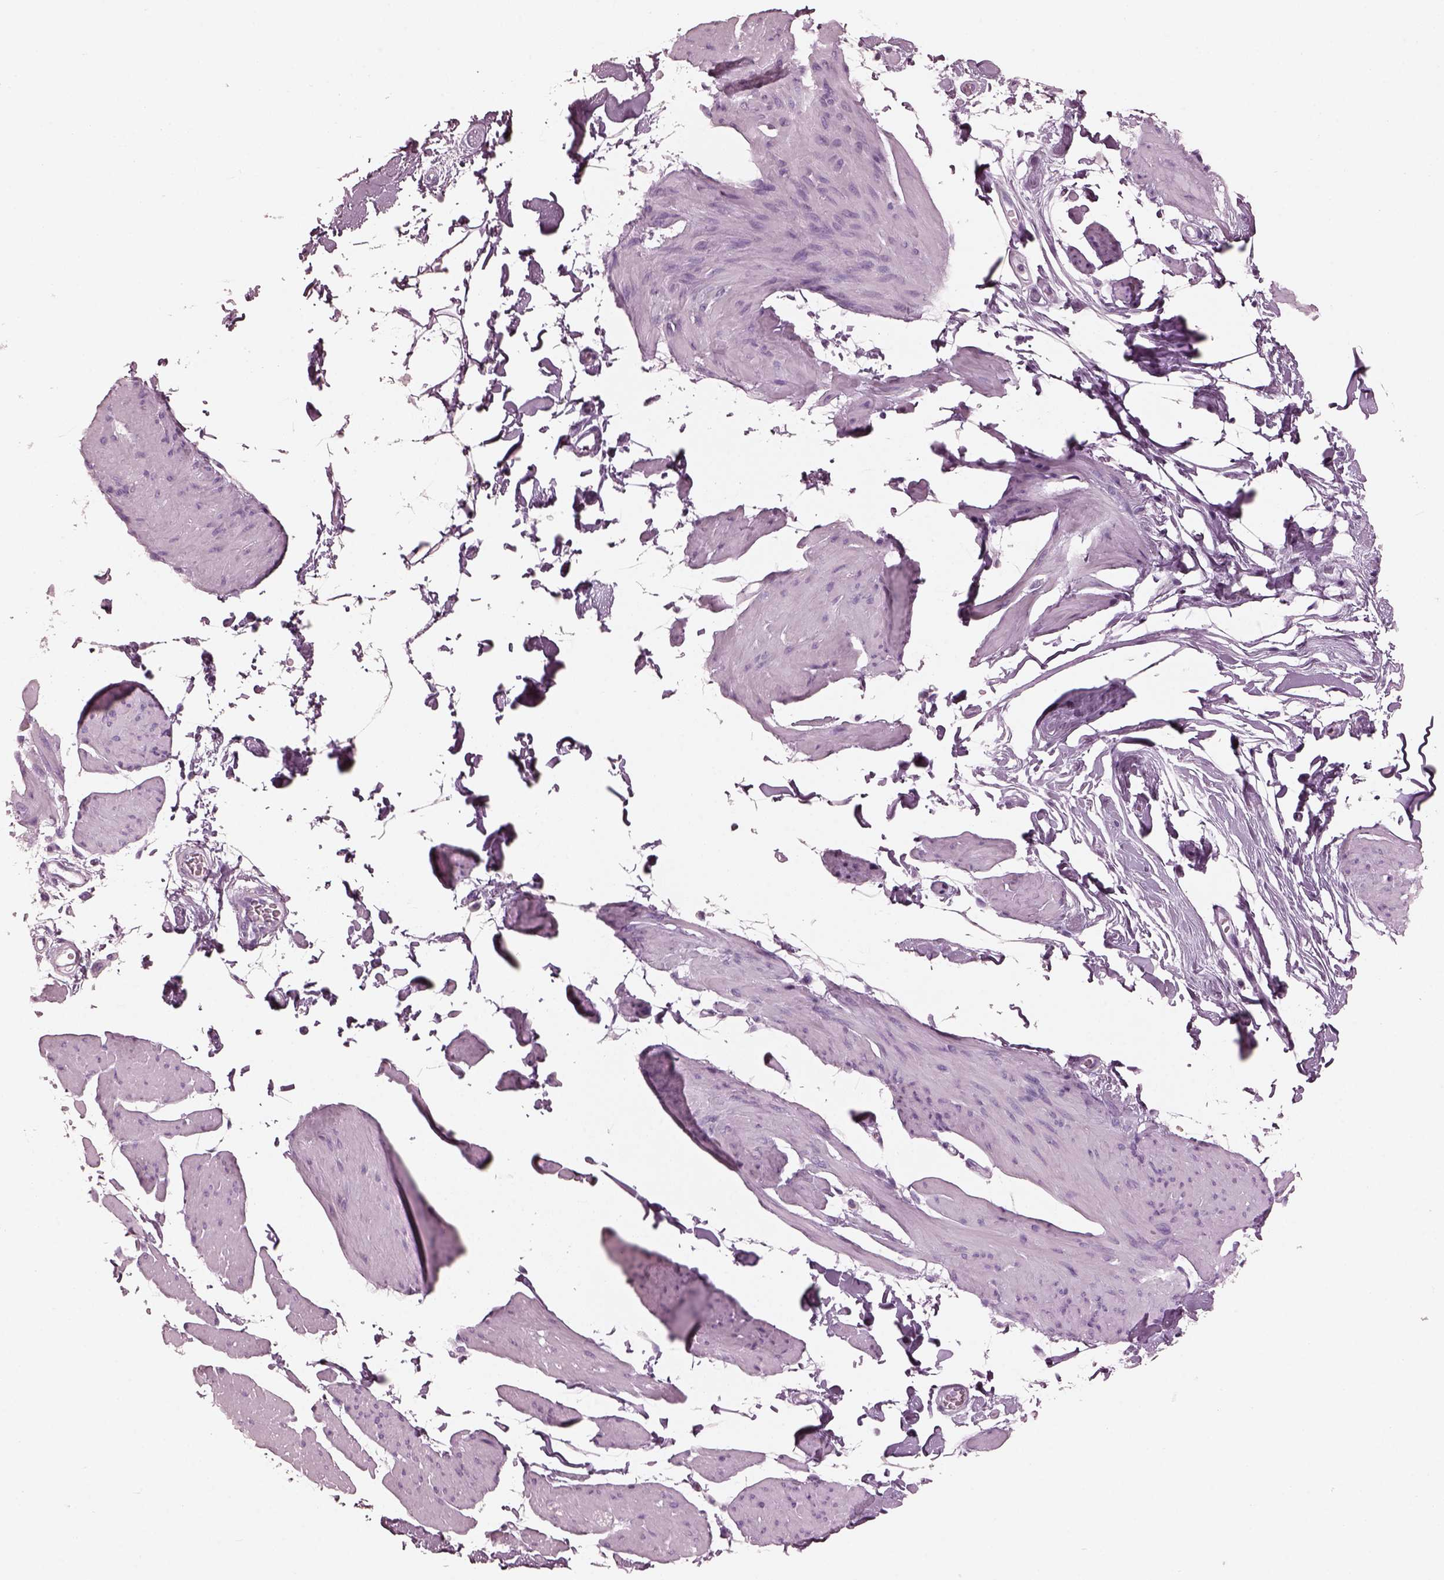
{"staining": {"intensity": "negative", "quantity": "none", "location": "none"}, "tissue": "smooth muscle", "cell_type": "Smooth muscle cells", "image_type": "normal", "snomed": [{"axis": "morphology", "description": "Normal tissue, NOS"}, {"axis": "topography", "description": "Adipose tissue"}, {"axis": "topography", "description": "Smooth muscle"}, {"axis": "topography", "description": "Peripheral nerve tissue"}], "caption": "The histopathology image shows no significant staining in smooth muscle cells of smooth muscle. (Brightfield microscopy of DAB IHC at high magnification).", "gene": "FABP9", "patient": {"sex": "male", "age": 83}}